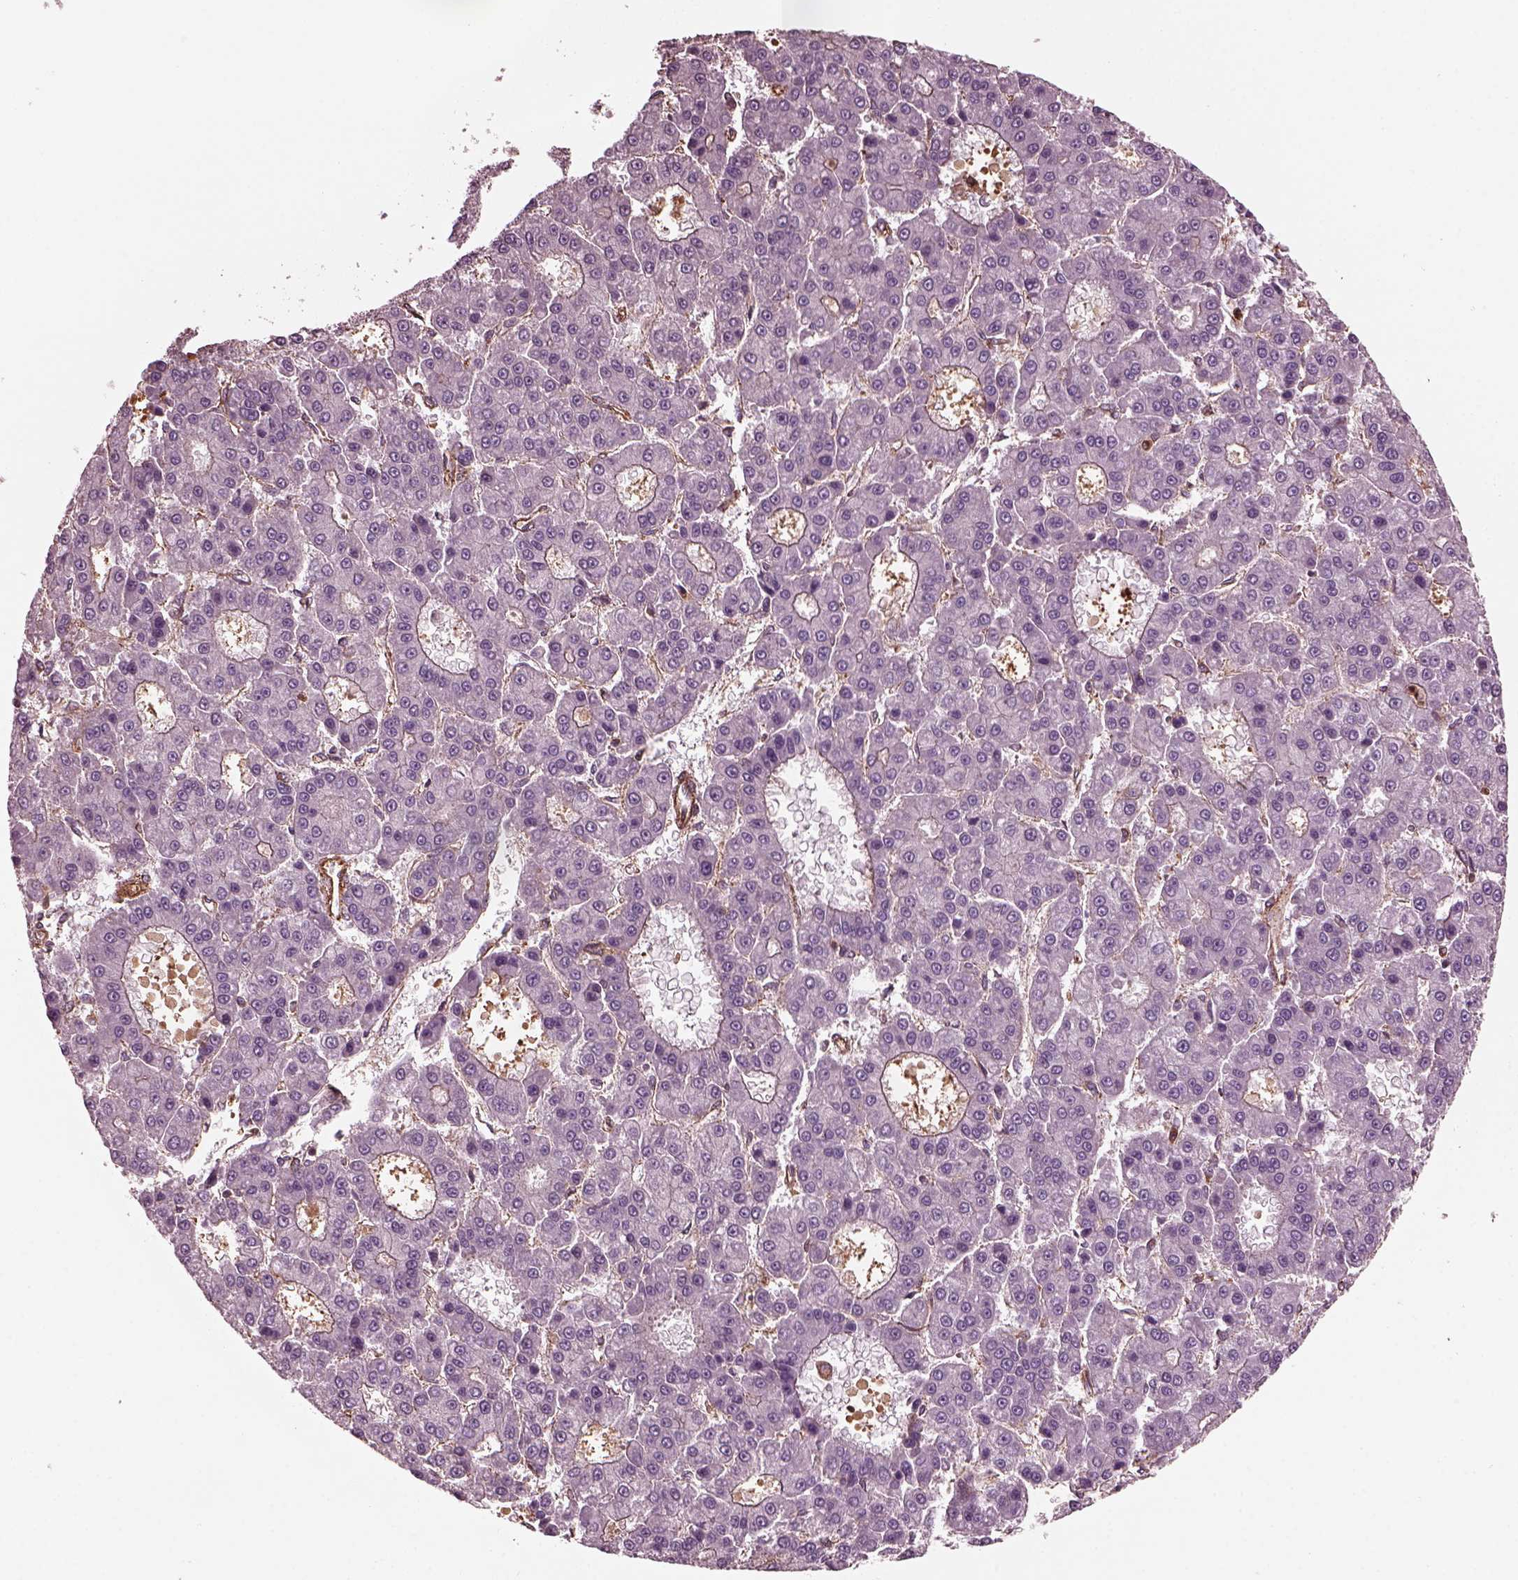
{"staining": {"intensity": "weak", "quantity": "<25%", "location": "cytoplasmic/membranous"}, "tissue": "liver cancer", "cell_type": "Tumor cells", "image_type": "cancer", "snomed": [{"axis": "morphology", "description": "Carcinoma, Hepatocellular, NOS"}, {"axis": "topography", "description": "Liver"}], "caption": "Immunohistochemistry (IHC) photomicrograph of hepatocellular carcinoma (liver) stained for a protein (brown), which shows no positivity in tumor cells.", "gene": "MYL6", "patient": {"sex": "male", "age": 70}}